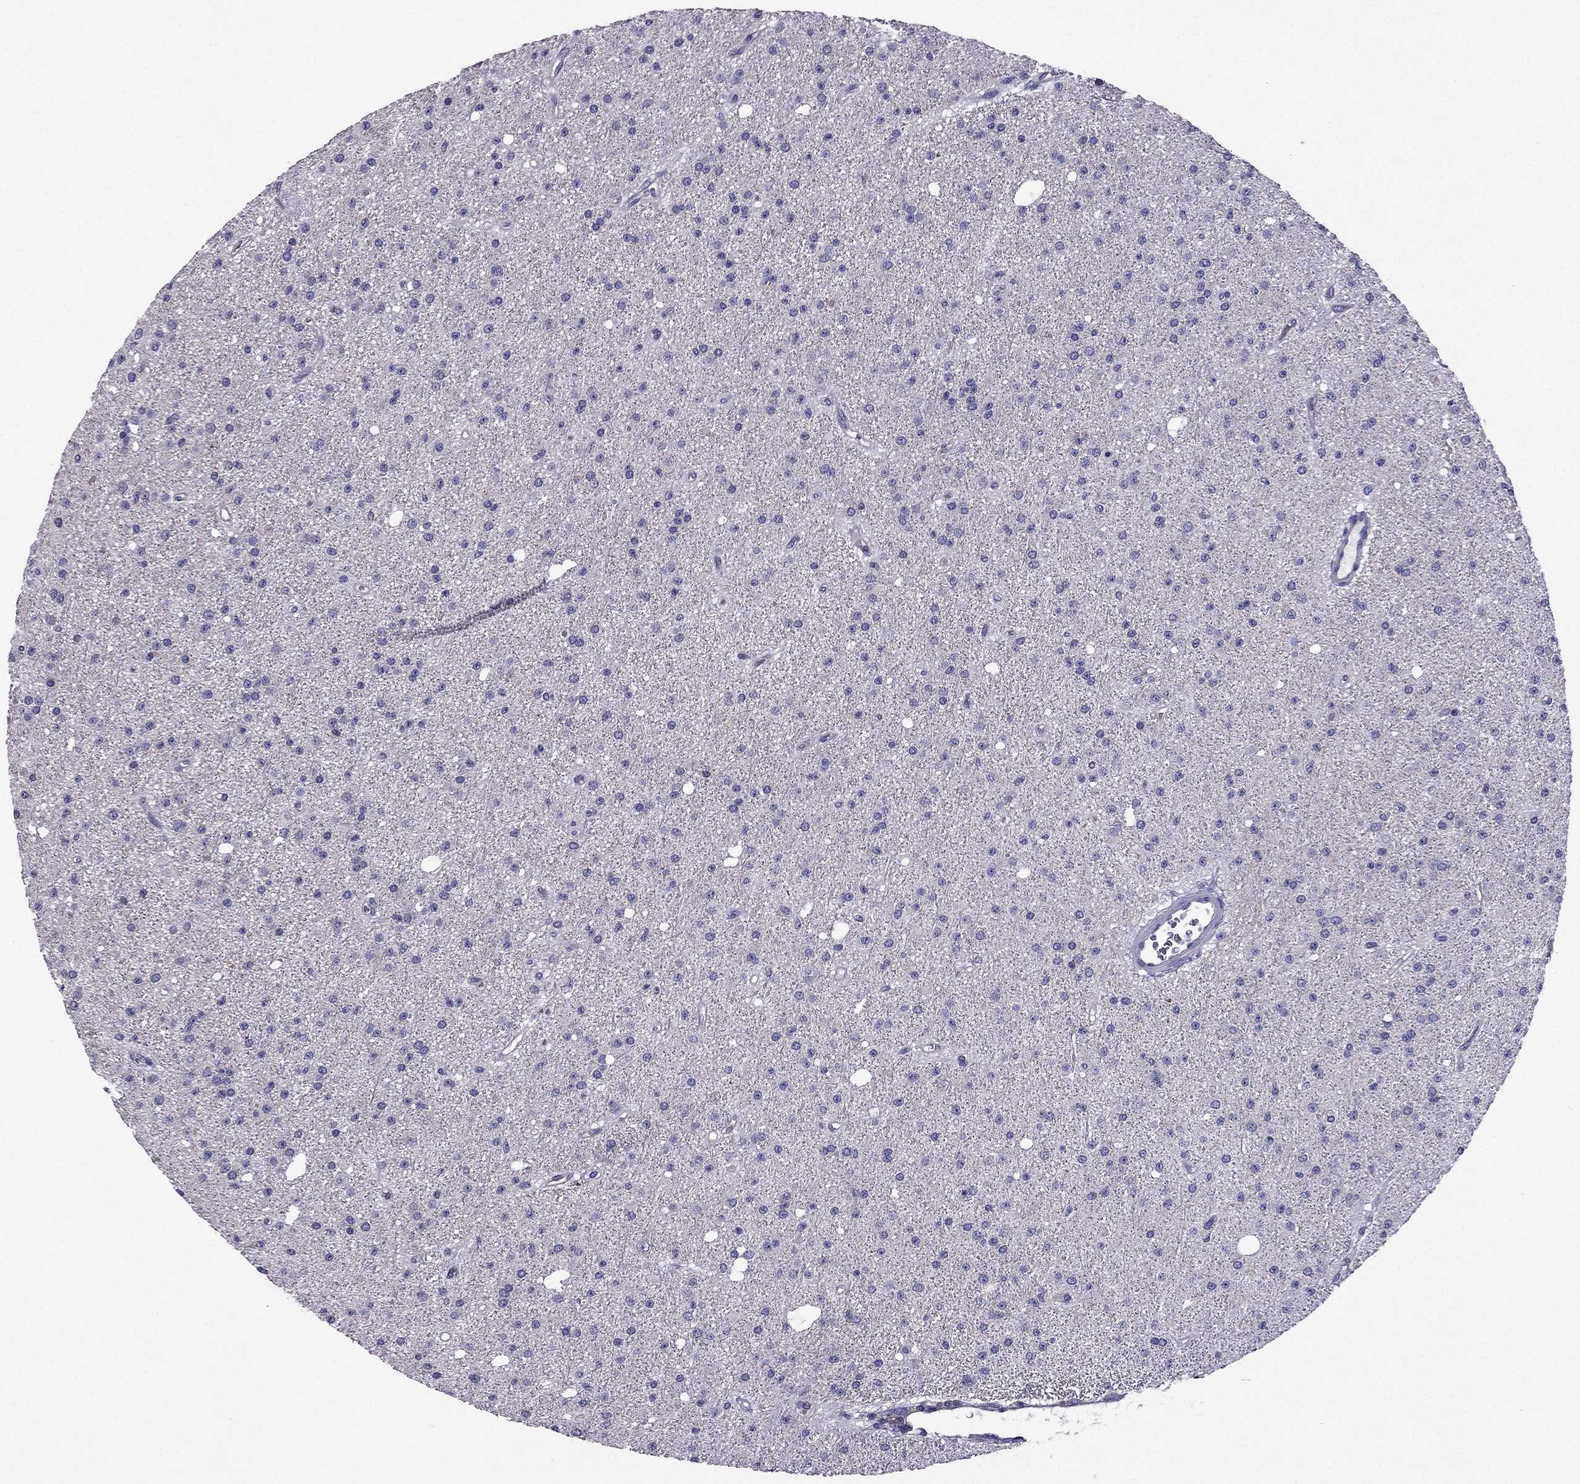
{"staining": {"intensity": "negative", "quantity": "none", "location": "none"}, "tissue": "glioma", "cell_type": "Tumor cells", "image_type": "cancer", "snomed": [{"axis": "morphology", "description": "Glioma, malignant, Low grade"}, {"axis": "topography", "description": "Brain"}], "caption": "Tumor cells are negative for brown protein staining in glioma.", "gene": "AAK1", "patient": {"sex": "male", "age": 27}}